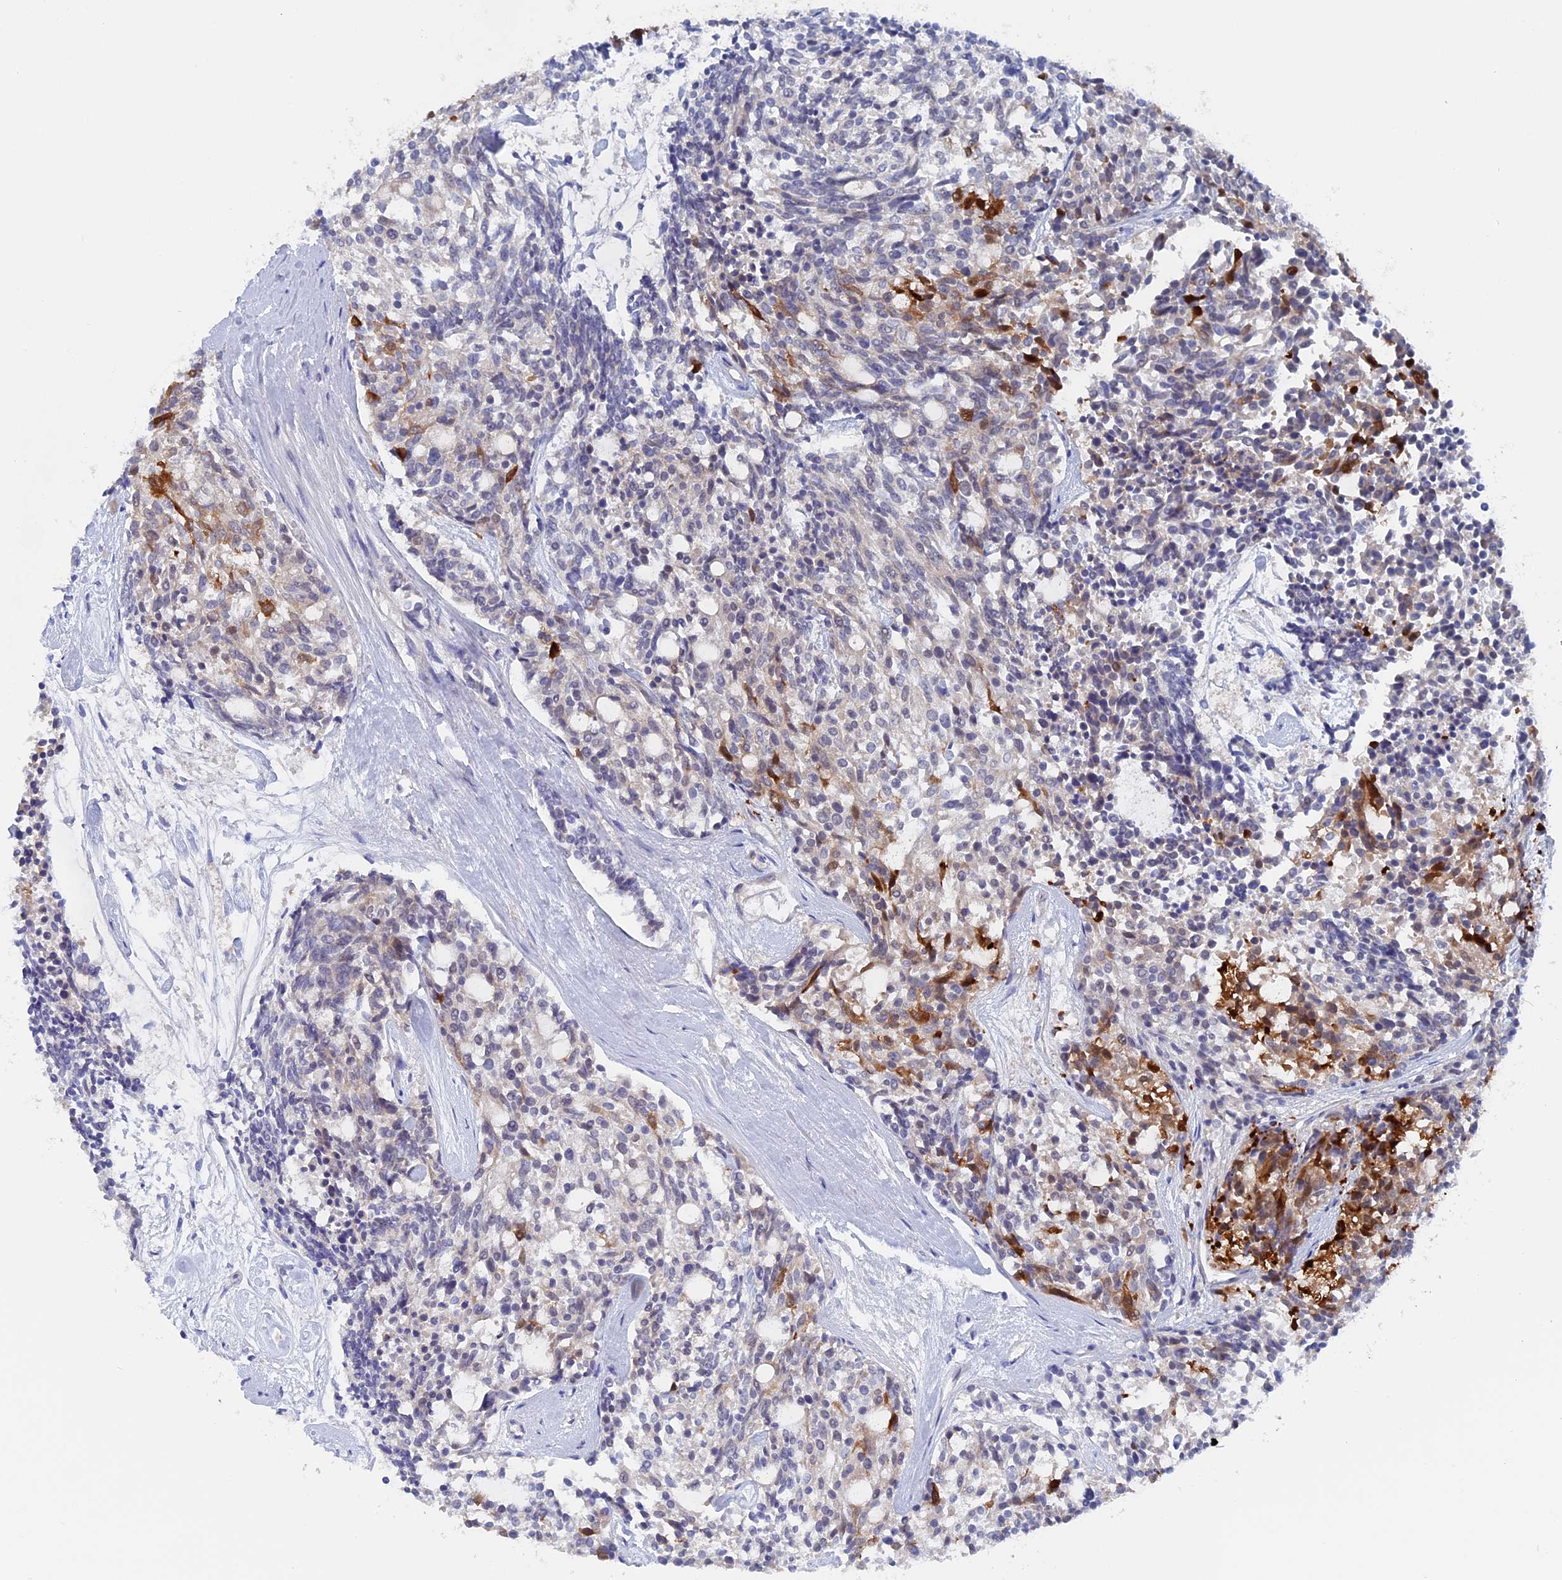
{"staining": {"intensity": "moderate", "quantity": "<25%", "location": "cytoplasmic/membranous"}, "tissue": "carcinoid", "cell_type": "Tumor cells", "image_type": "cancer", "snomed": [{"axis": "morphology", "description": "Carcinoid, malignant, NOS"}, {"axis": "topography", "description": "Pancreas"}], "caption": "Protein expression analysis of carcinoid demonstrates moderate cytoplasmic/membranous staining in approximately <25% of tumor cells.", "gene": "DACT3", "patient": {"sex": "female", "age": 54}}